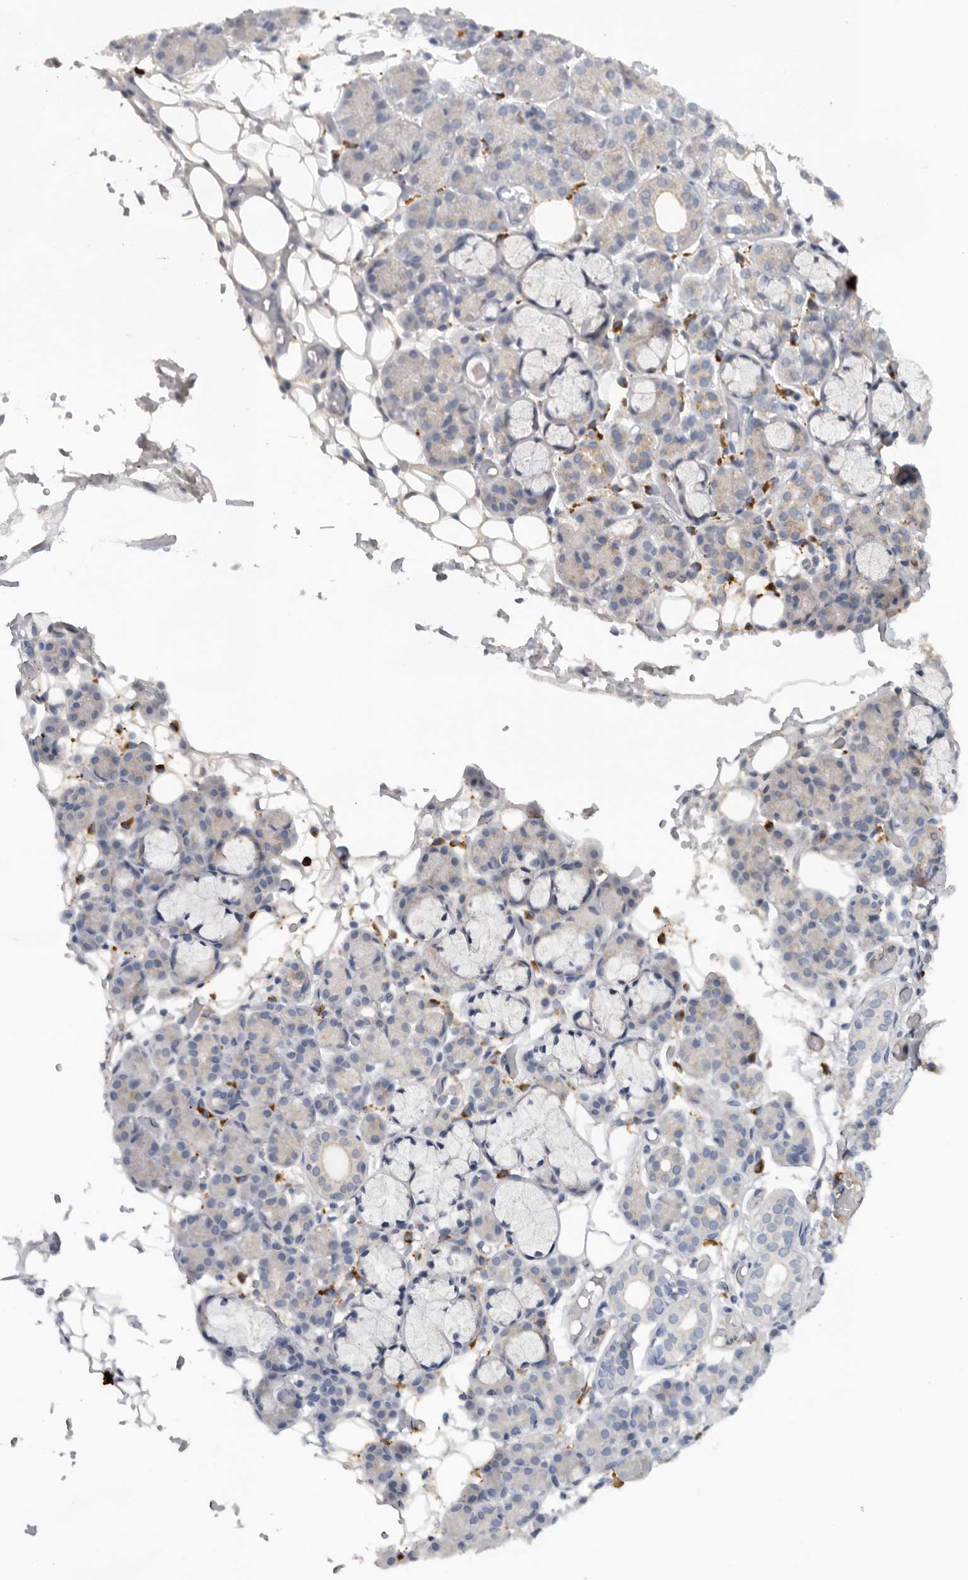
{"staining": {"intensity": "weak", "quantity": "<25%", "location": "cytoplasmic/membranous"}, "tissue": "salivary gland", "cell_type": "Glandular cells", "image_type": "normal", "snomed": [{"axis": "morphology", "description": "Normal tissue, NOS"}, {"axis": "topography", "description": "Salivary gland"}], "caption": "An IHC micrograph of benign salivary gland is shown. There is no staining in glandular cells of salivary gland. Nuclei are stained in blue.", "gene": "RNF157", "patient": {"sex": "male", "age": 63}}